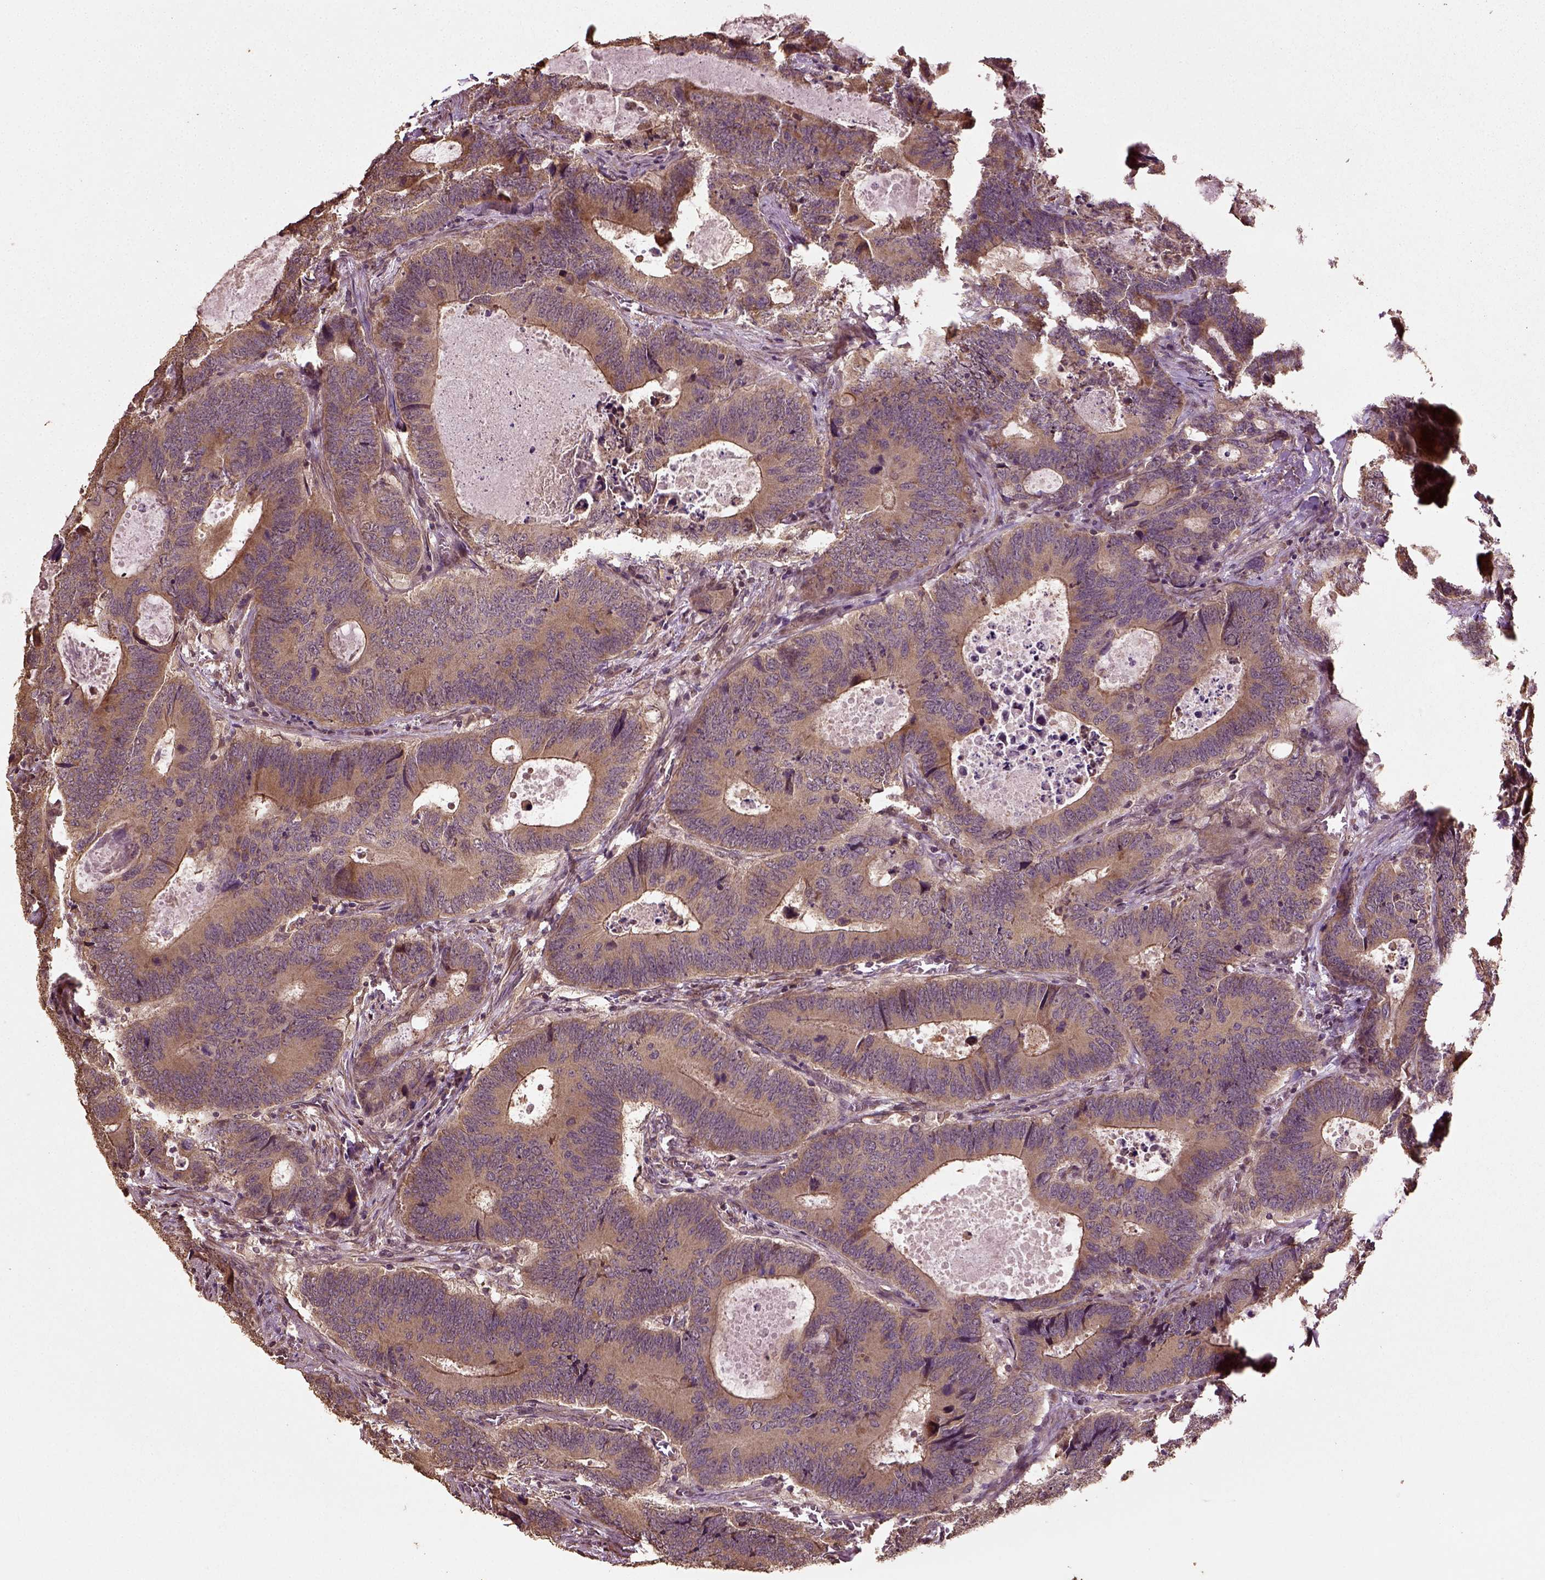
{"staining": {"intensity": "moderate", "quantity": ">75%", "location": "cytoplasmic/membranous"}, "tissue": "colorectal cancer", "cell_type": "Tumor cells", "image_type": "cancer", "snomed": [{"axis": "morphology", "description": "Adenocarcinoma, NOS"}, {"axis": "topography", "description": "Colon"}], "caption": "Protein staining of adenocarcinoma (colorectal) tissue reveals moderate cytoplasmic/membranous positivity in approximately >75% of tumor cells.", "gene": "ERV3-1", "patient": {"sex": "female", "age": 82}}